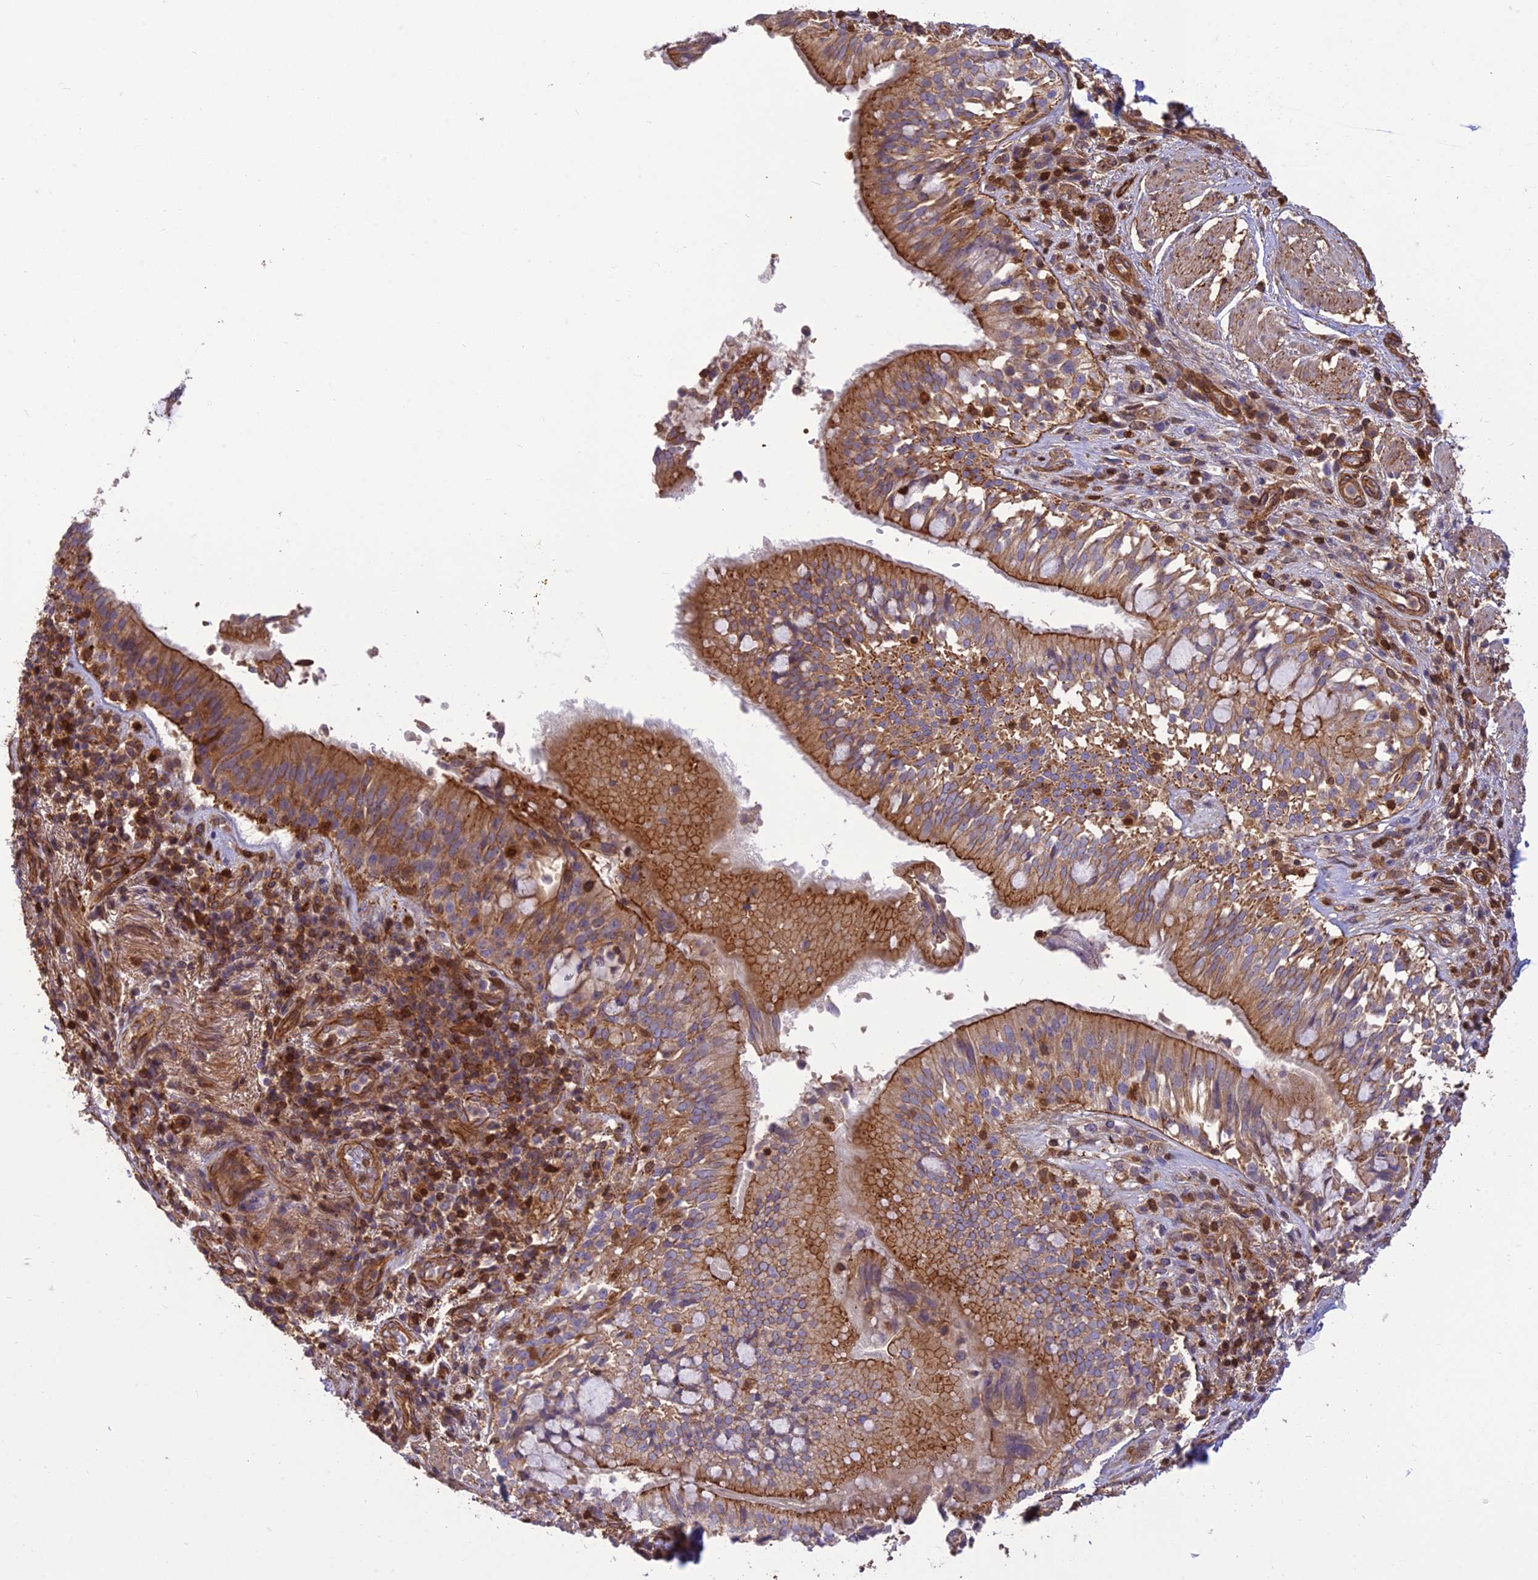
{"staining": {"intensity": "negative", "quantity": "none", "location": "none"}, "tissue": "adipose tissue", "cell_type": "Adipocytes", "image_type": "normal", "snomed": [{"axis": "morphology", "description": "Normal tissue, NOS"}, {"axis": "morphology", "description": "Squamous cell carcinoma, NOS"}, {"axis": "topography", "description": "Bronchus"}, {"axis": "topography", "description": "Lung"}], "caption": "The image shows no significant staining in adipocytes of adipose tissue. (Brightfield microscopy of DAB (3,3'-diaminobenzidine) immunohistochemistry (IHC) at high magnification).", "gene": "HPSE2", "patient": {"sex": "male", "age": 64}}